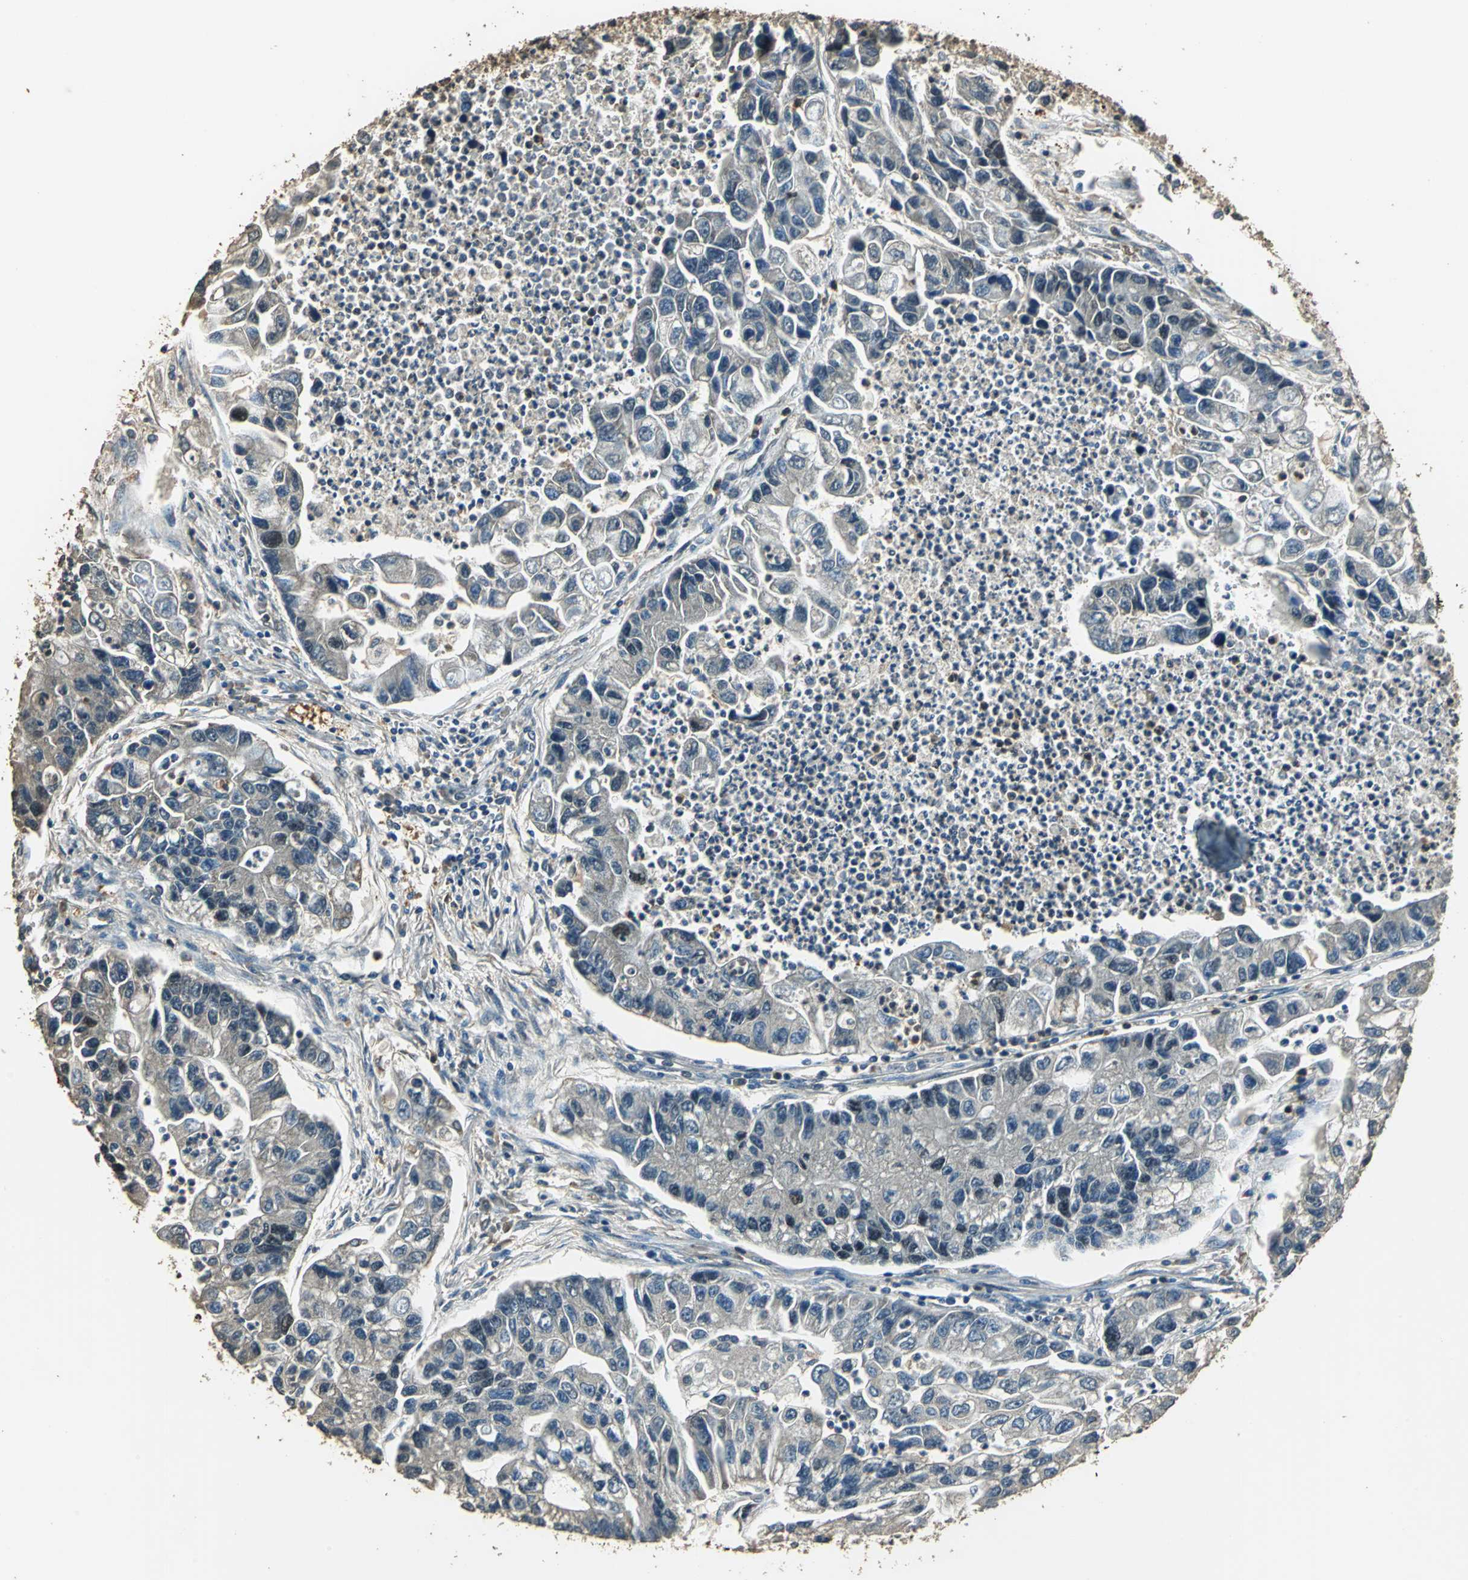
{"staining": {"intensity": "weak", "quantity": ">75%", "location": "cytoplasmic/membranous"}, "tissue": "lung cancer", "cell_type": "Tumor cells", "image_type": "cancer", "snomed": [{"axis": "morphology", "description": "Adenocarcinoma, NOS"}, {"axis": "topography", "description": "Lung"}], "caption": "Human lung cancer (adenocarcinoma) stained with a protein marker reveals weak staining in tumor cells.", "gene": "TMPRSS4", "patient": {"sex": "female", "age": 51}}